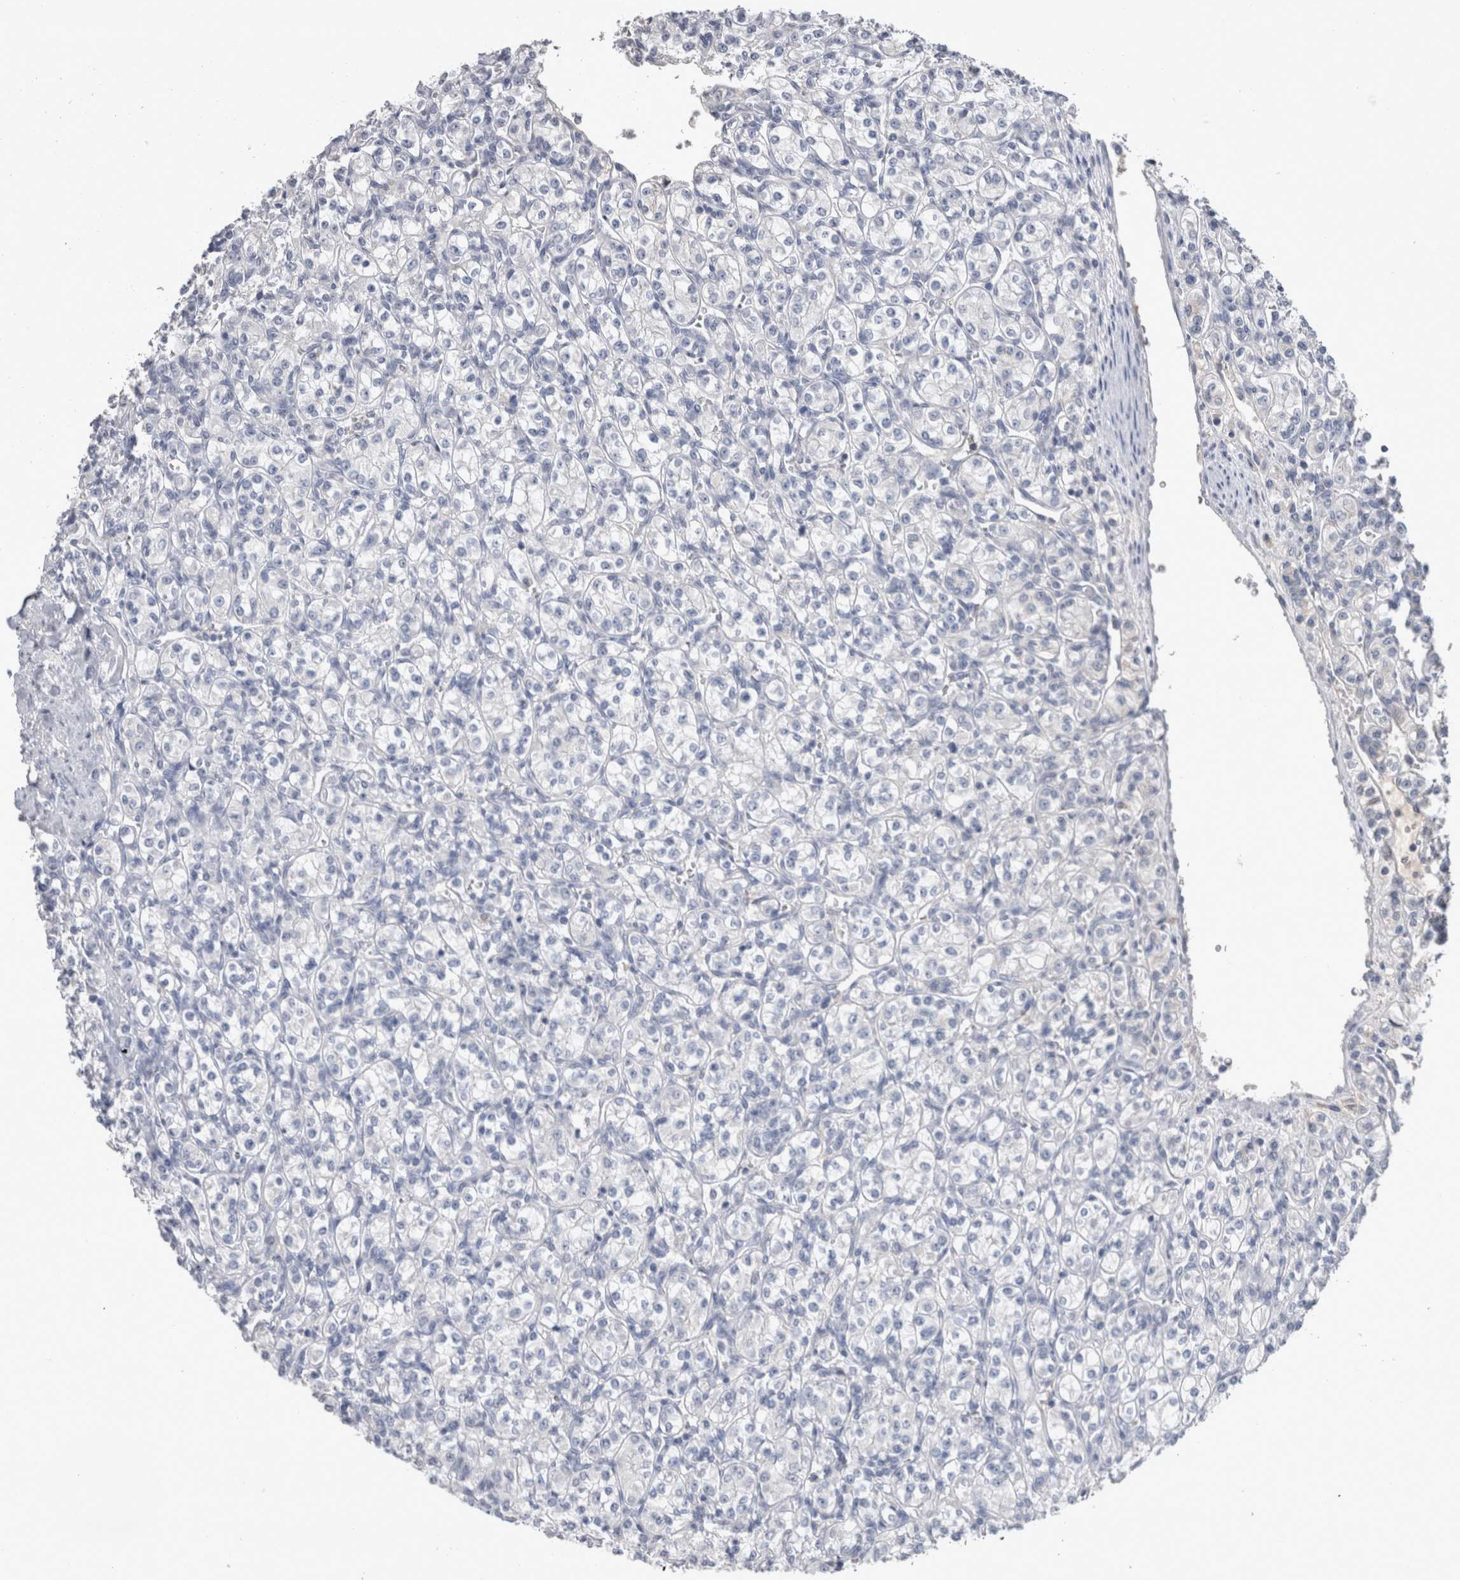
{"staining": {"intensity": "negative", "quantity": "none", "location": "none"}, "tissue": "renal cancer", "cell_type": "Tumor cells", "image_type": "cancer", "snomed": [{"axis": "morphology", "description": "Adenocarcinoma, NOS"}, {"axis": "topography", "description": "Kidney"}], "caption": "Tumor cells show no significant protein positivity in renal cancer.", "gene": "REG1A", "patient": {"sex": "male", "age": 77}}